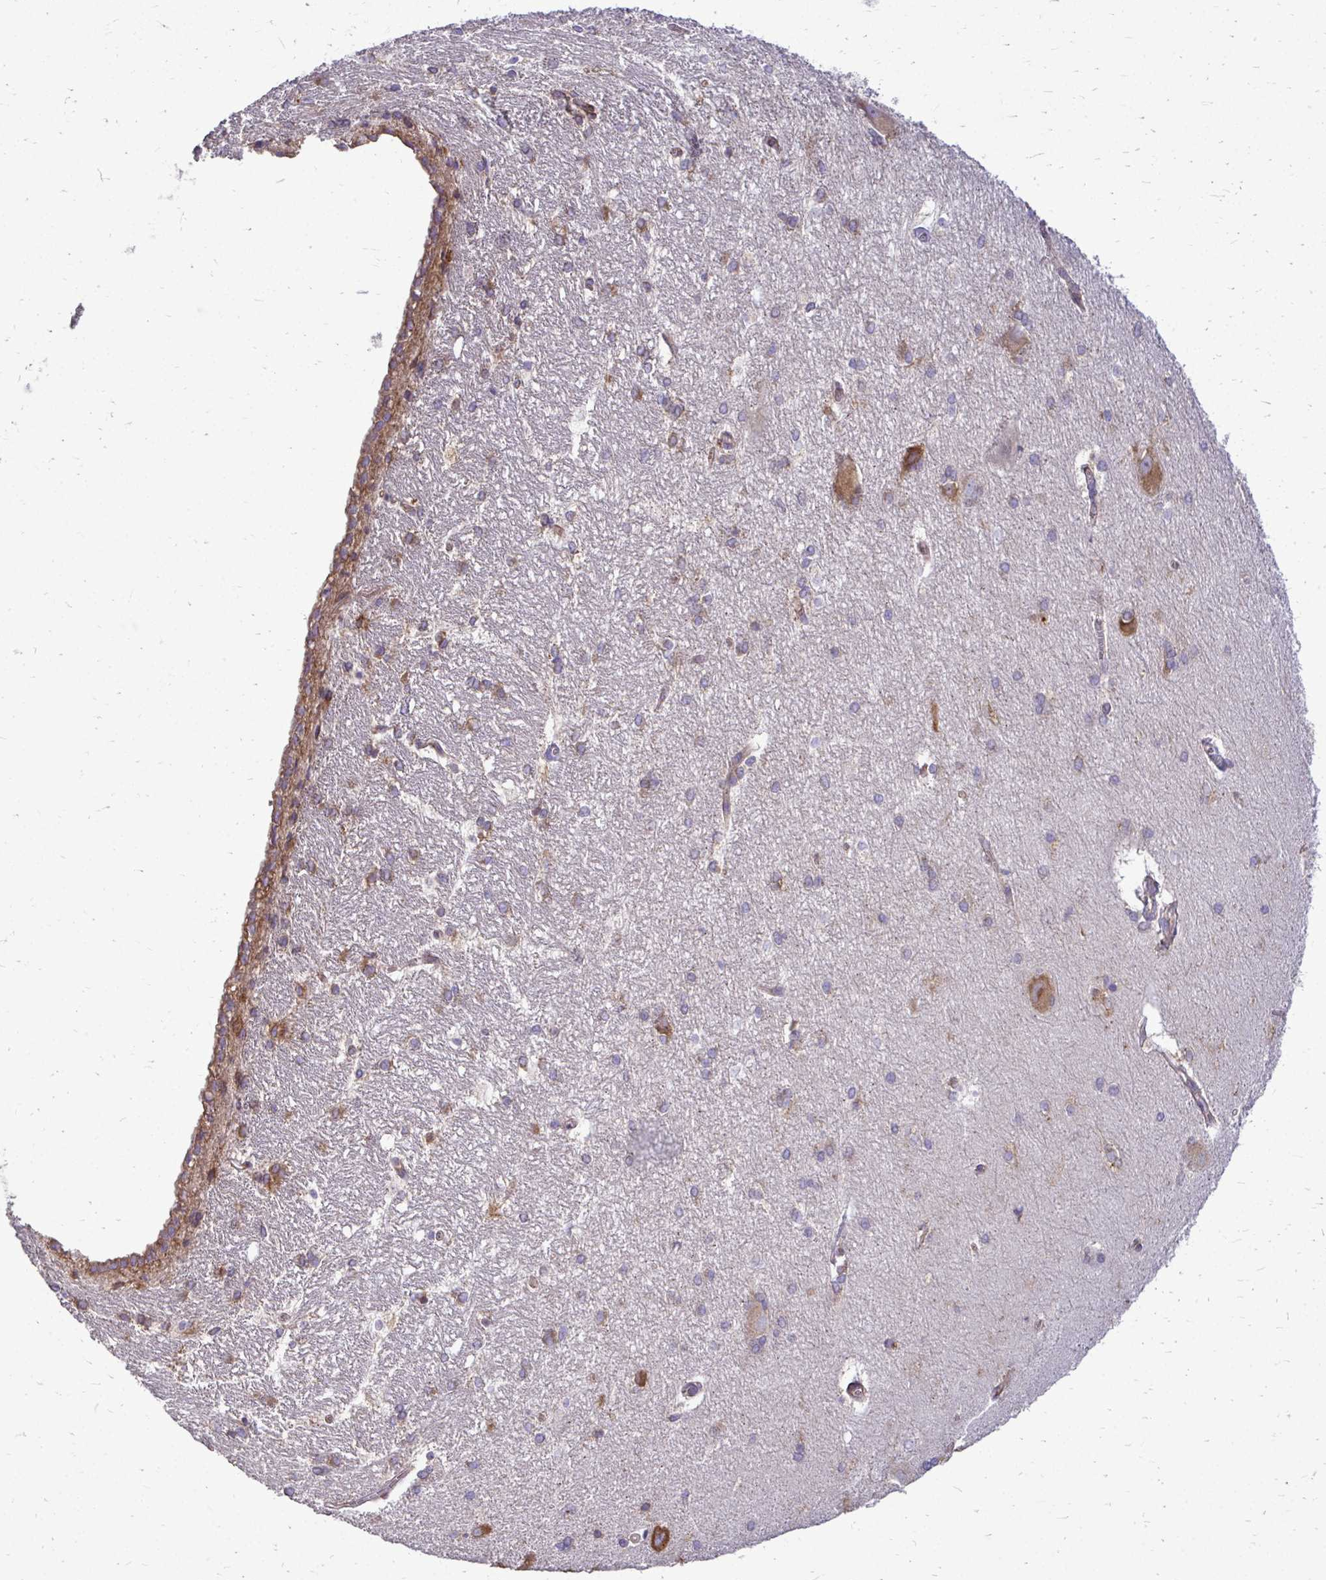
{"staining": {"intensity": "moderate", "quantity": "<25%", "location": "cytoplasmic/membranous"}, "tissue": "hippocampus", "cell_type": "Glial cells", "image_type": "normal", "snomed": [{"axis": "morphology", "description": "Normal tissue, NOS"}, {"axis": "topography", "description": "Cerebral cortex"}, {"axis": "topography", "description": "Hippocampus"}], "caption": "Immunohistochemistry (IHC) micrograph of unremarkable hippocampus stained for a protein (brown), which demonstrates low levels of moderate cytoplasmic/membranous staining in approximately <25% of glial cells.", "gene": "FMR1", "patient": {"sex": "female", "age": 19}}